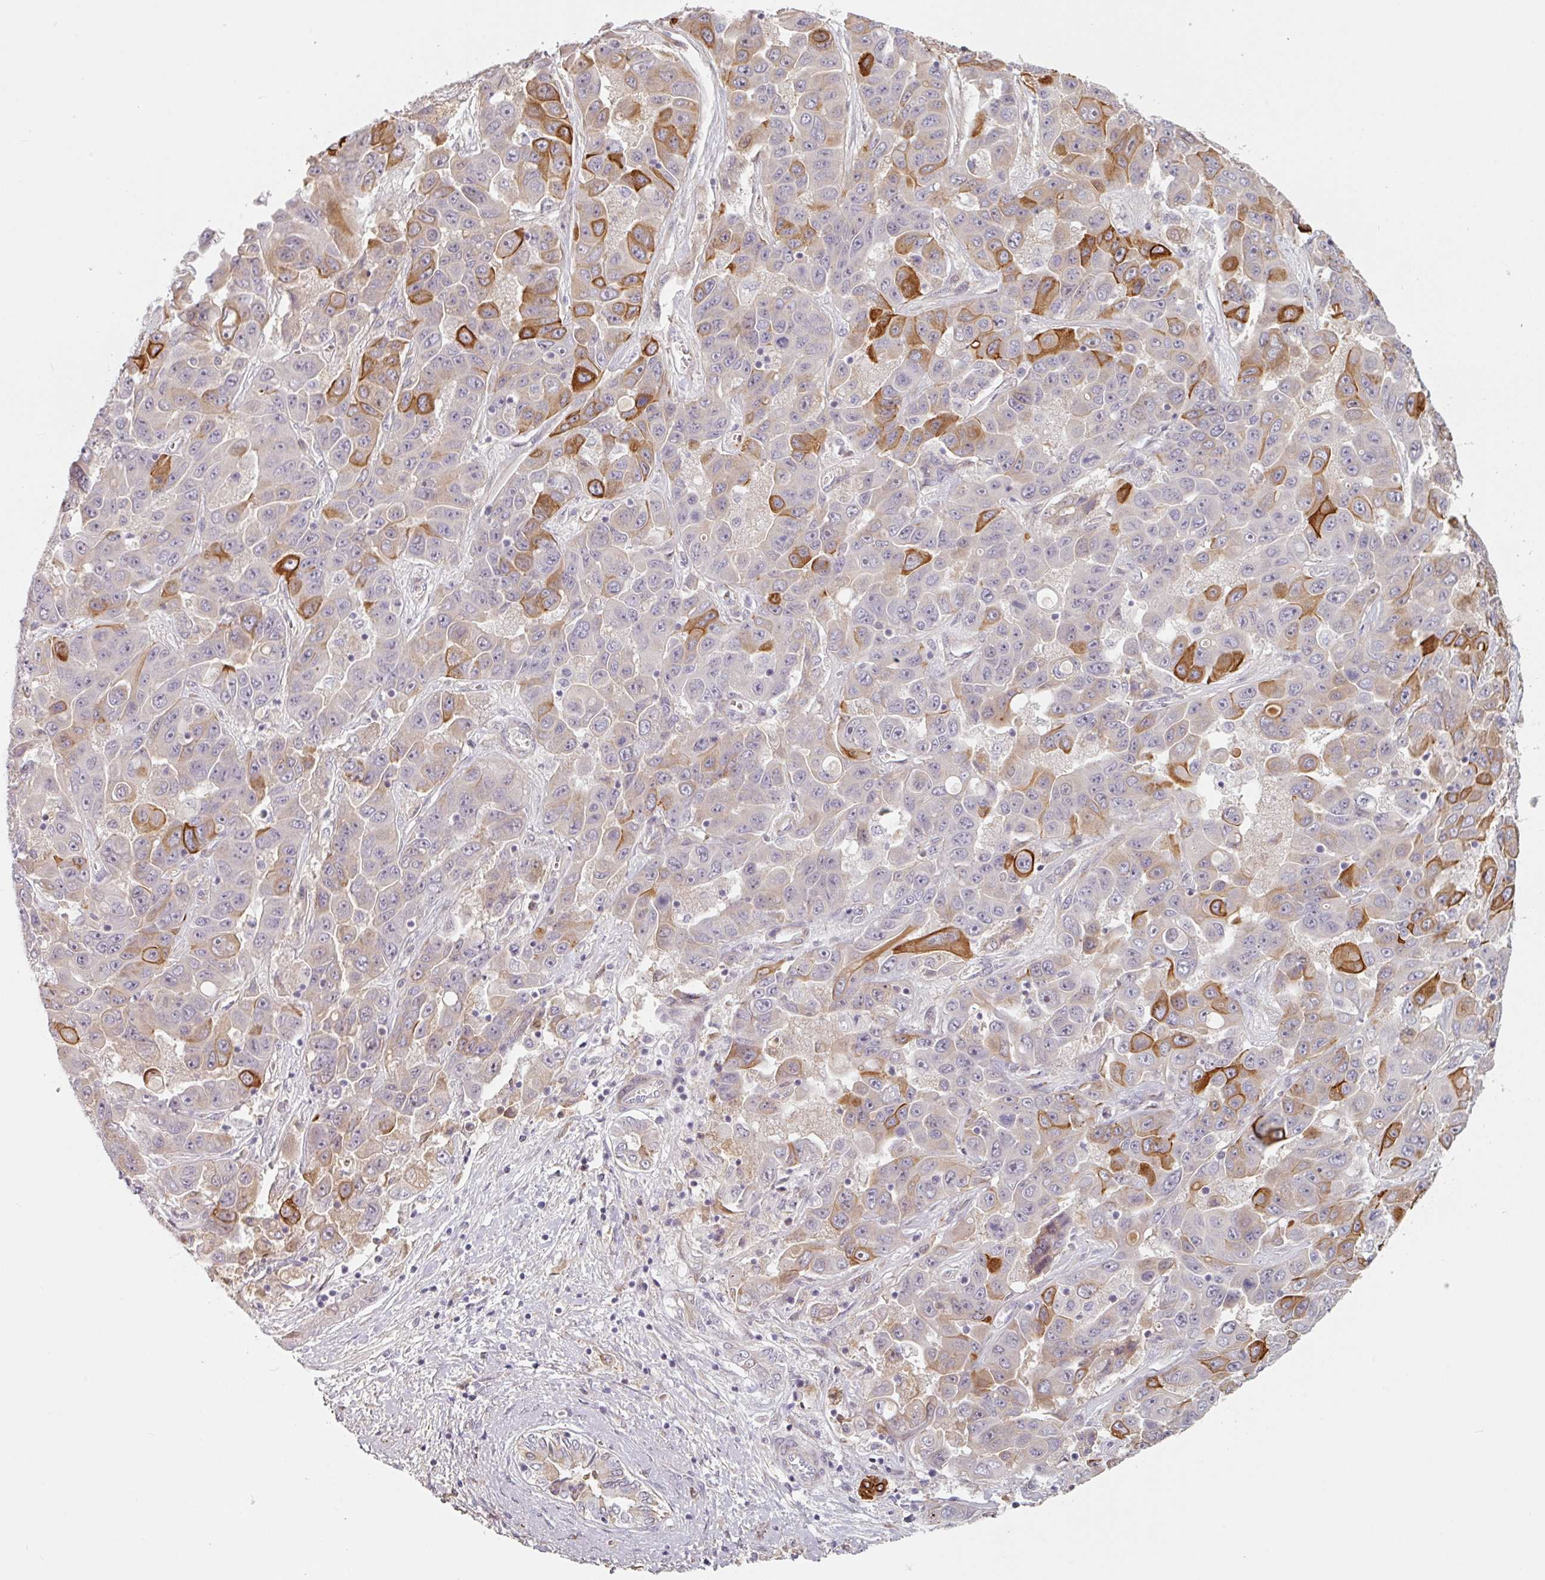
{"staining": {"intensity": "strong", "quantity": "25%-75%", "location": "cytoplasmic/membranous"}, "tissue": "liver cancer", "cell_type": "Tumor cells", "image_type": "cancer", "snomed": [{"axis": "morphology", "description": "Cholangiocarcinoma"}, {"axis": "topography", "description": "Liver"}], "caption": "Tumor cells display high levels of strong cytoplasmic/membranous positivity in approximately 25%-75% of cells in cholangiocarcinoma (liver). The staining is performed using DAB brown chromogen to label protein expression. The nuclei are counter-stained blue using hematoxylin.", "gene": "CEP78", "patient": {"sex": "female", "age": 52}}